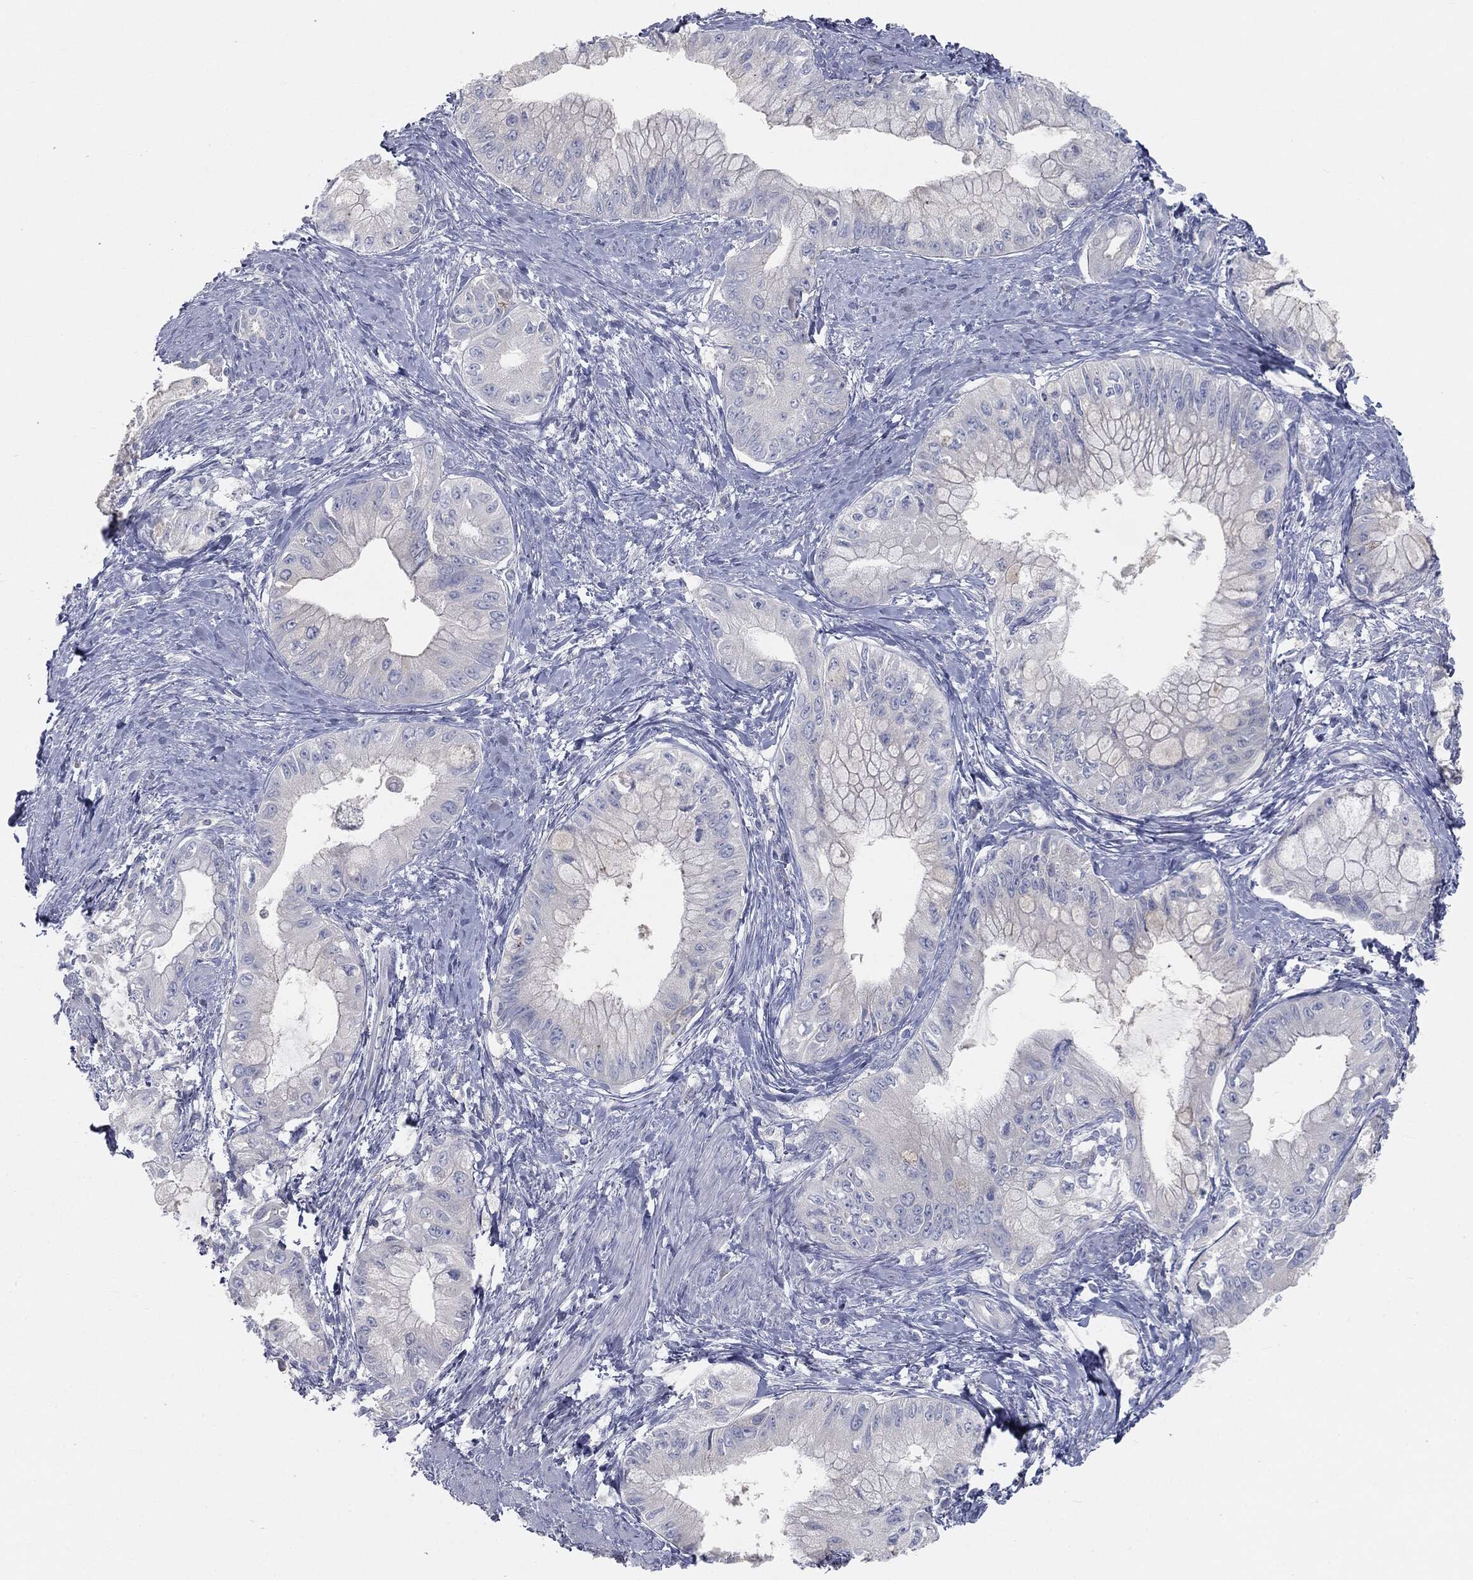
{"staining": {"intensity": "negative", "quantity": "none", "location": "none"}, "tissue": "pancreatic cancer", "cell_type": "Tumor cells", "image_type": "cancer", "snomed": [{"axis": "morphology", "description": "Adenocarcinoma, NOS"}, {"axis": "topography", "description": "Pancreas"}], "caption": "Immunohistochemistry image of pancreatic adenocarcinoma stained for a protein (brown), which shows no positivity in tumor cells.", "gene": "CAV3", "patient": {"sex": "male", "age": 48}}